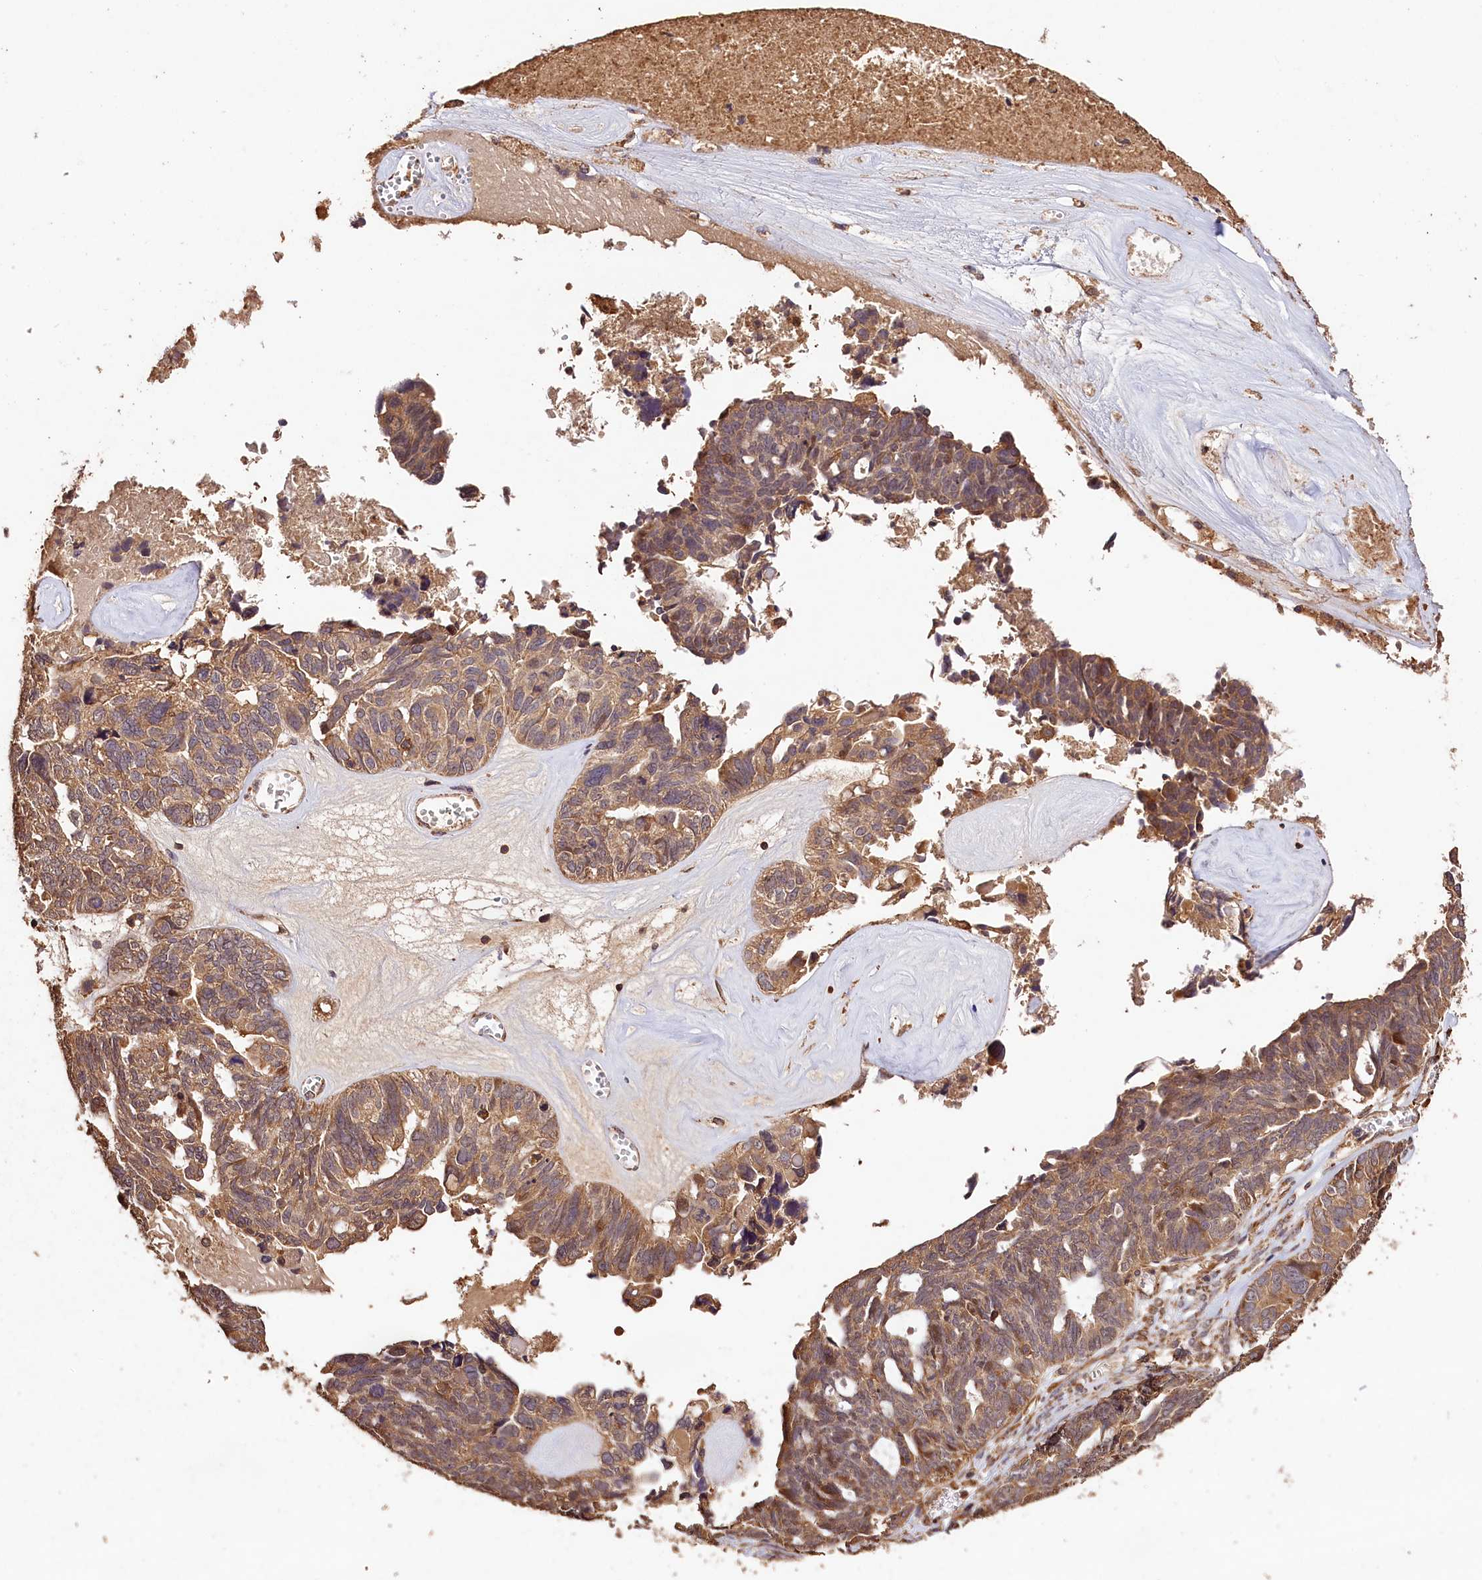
{"staining": {"intensity": "moderate", "quantity": ">75%", "location": "cytoplasmic/membranous"}, "tissue": "ovarian cancer", "cell_type": "Tumor cells", "image_type": "cancer", "snomed": [{"axis": "morphology", "description": "Cystadenocarcinoma, serous, NOS"}, {"axis": "topography", "description": "Ovary"}], "caption": "IHC image of serous cystadenocarcinoma (ovarian) stained for a protein (brown), which displays medium levels of moderate cytoplasmic/membranous staining in approximately >75% of tumor cells.", "gene": "KPTN", "patient": {"sex": "female", "age": 79}}